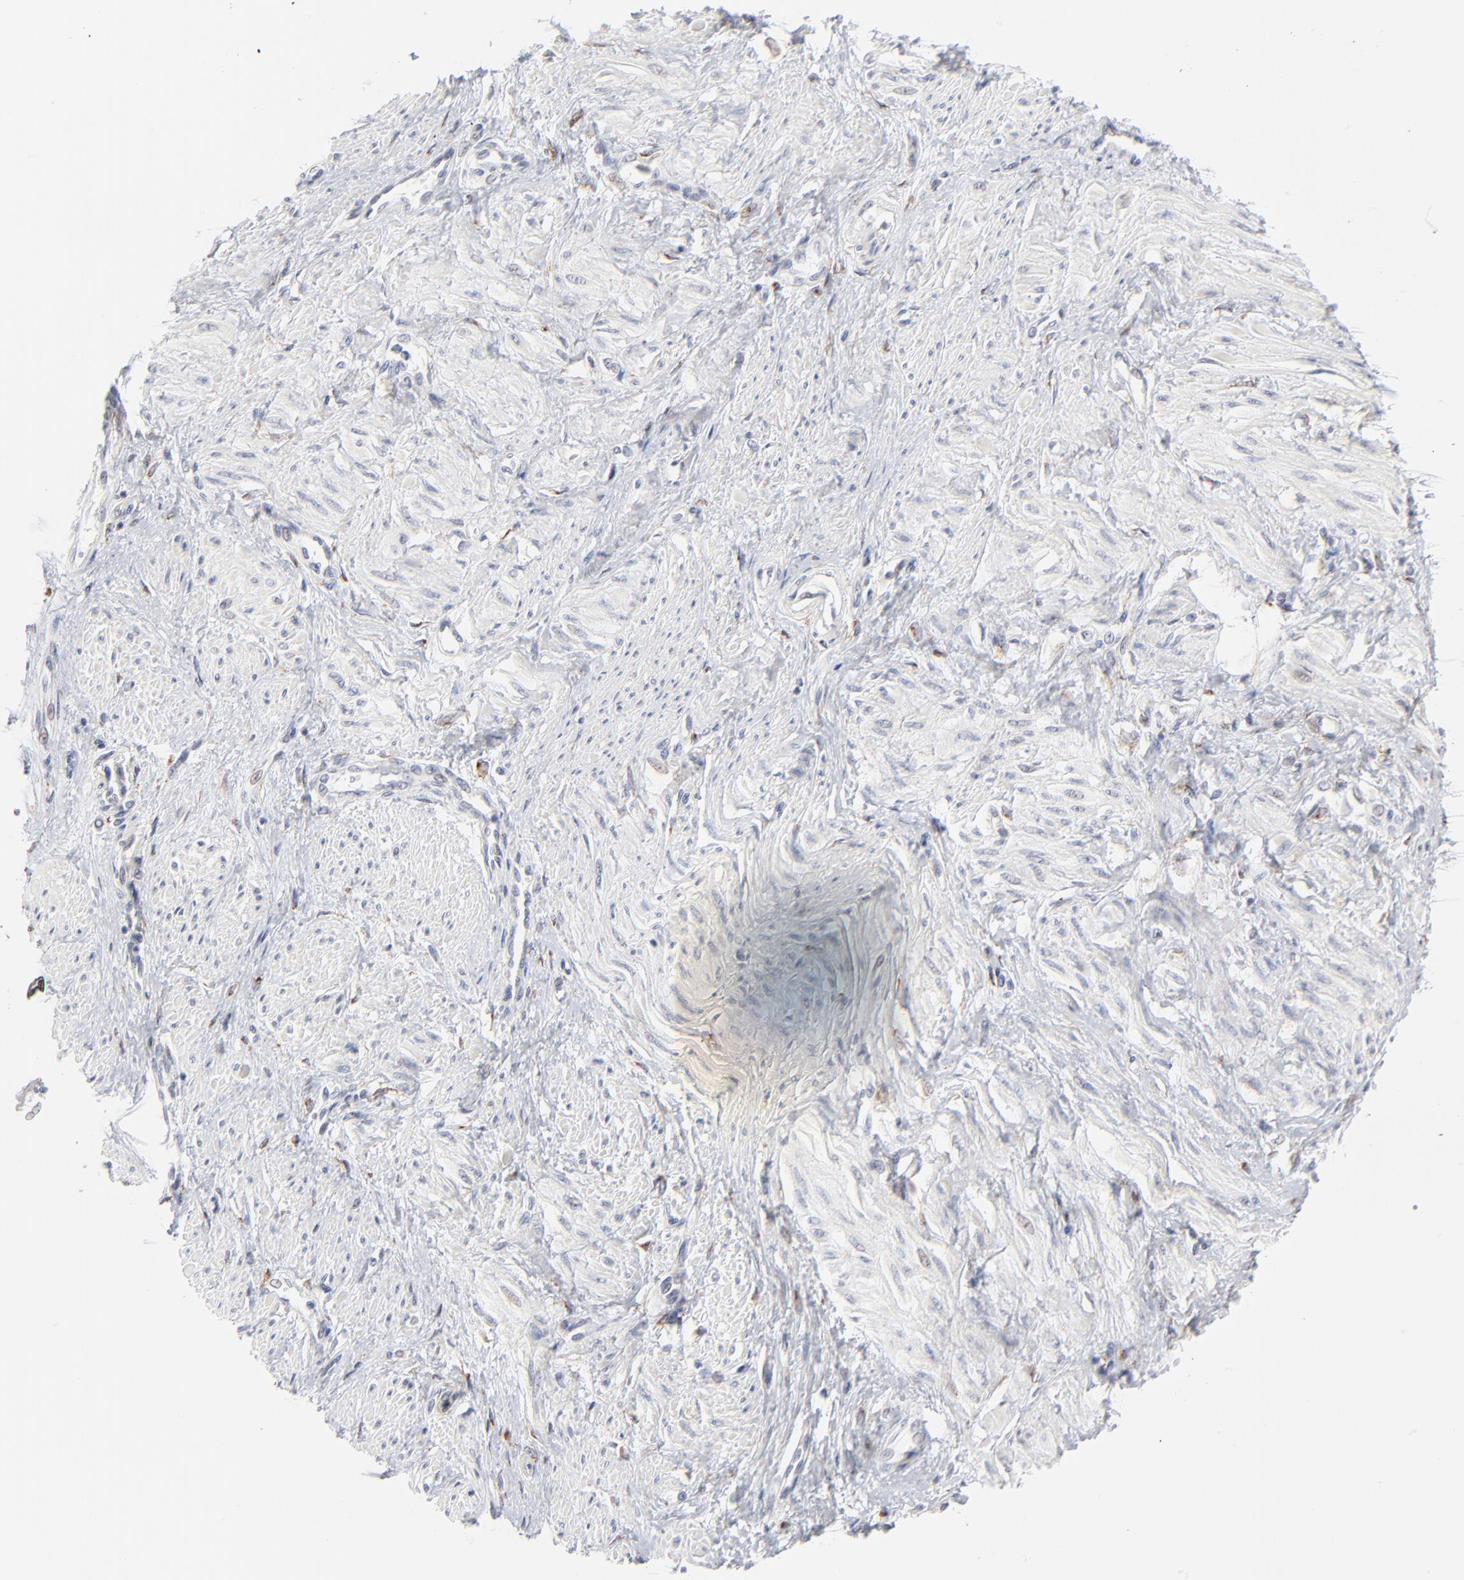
{"staining": {"intensity": "negative", "quantity": "none", "location": "none"}, "tissue": "smooth muscle", "cell_type": "Smooth muscle cells", "image_type": "normal", "snomed": [{"axis": "morphology", "description": "Normal tissue, NOS"}, {"axis": "topography", "description": "Smooth muscle"}, {"axis": "topography", "description": "Uterus"}], "caption": "This is an immunohistochemistry histopathology image of benign human smooth muscle. There is no staining in smooth muscle cells.", "gene": "AURKA", "patient": {"sex": "female", "age": 39}}